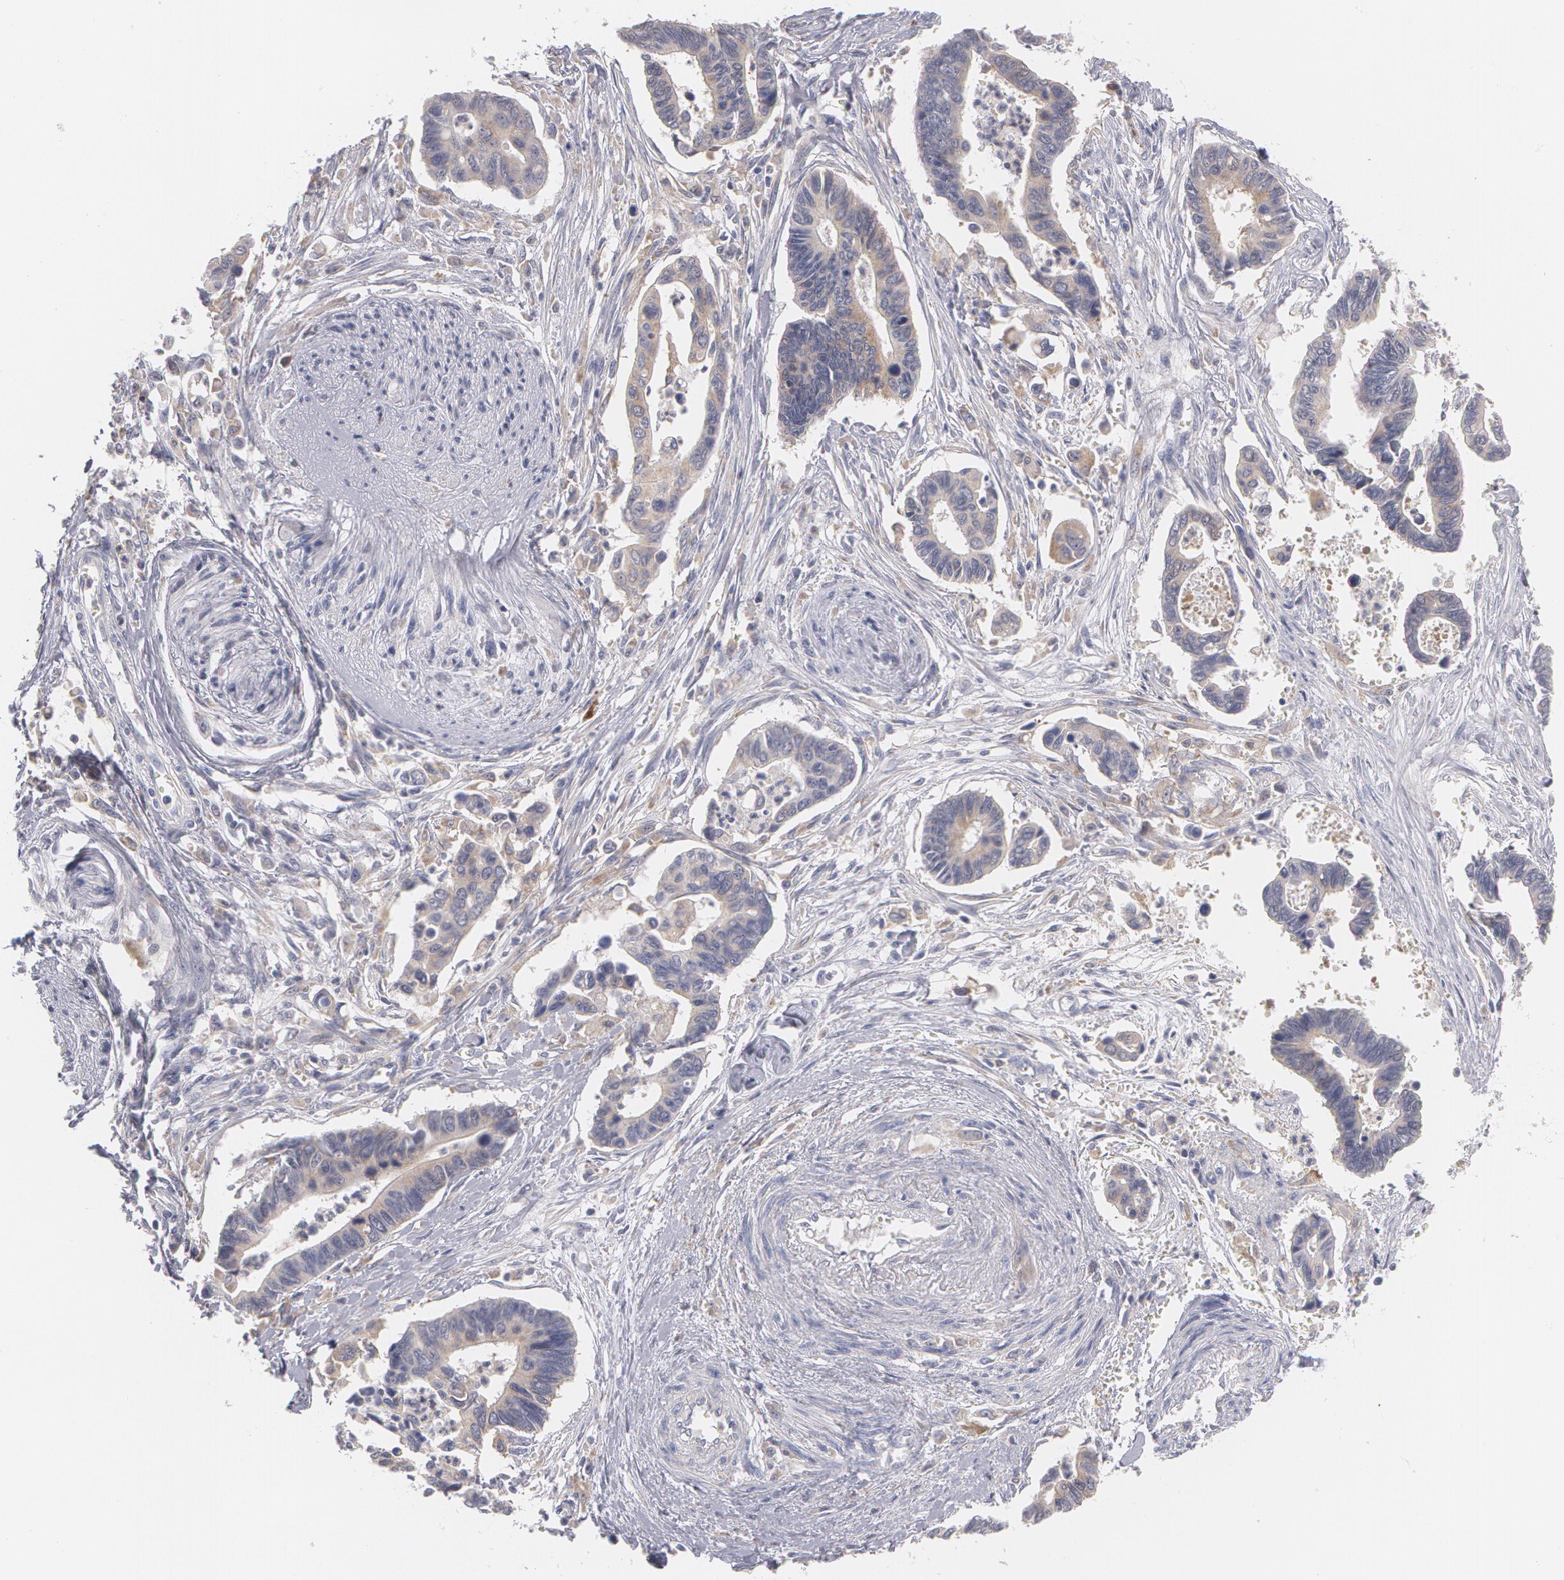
{"staining": {"intensity": "weak", "quantity": ">75%", "location": "cytoplasmic/membranous"}, "tissue": "pancreatic cancer", "cell_type": "Tumor cells", "image_type": "cancer", "snomed": [{"axis": "morphology", "description": "Adenocarcinoma, NOS"}, {"axis": "topography", "description": "Pancreas"}], "caption": "IHC staining of pancreatic adenocarcinoma, which displays low levels of weak cytoplasmic/membranous expression in about >75% of tumor cells indicating weak cytoplasmic/membranous protein expression. The staining was performed using DAB (3,3'-diaminobenzidine) (brown) for protein detection and nuclei were counterstained in hematoxylin (blue).", "gene": "MTHFD1", "patient": {"sex": "female", "age": 70}}